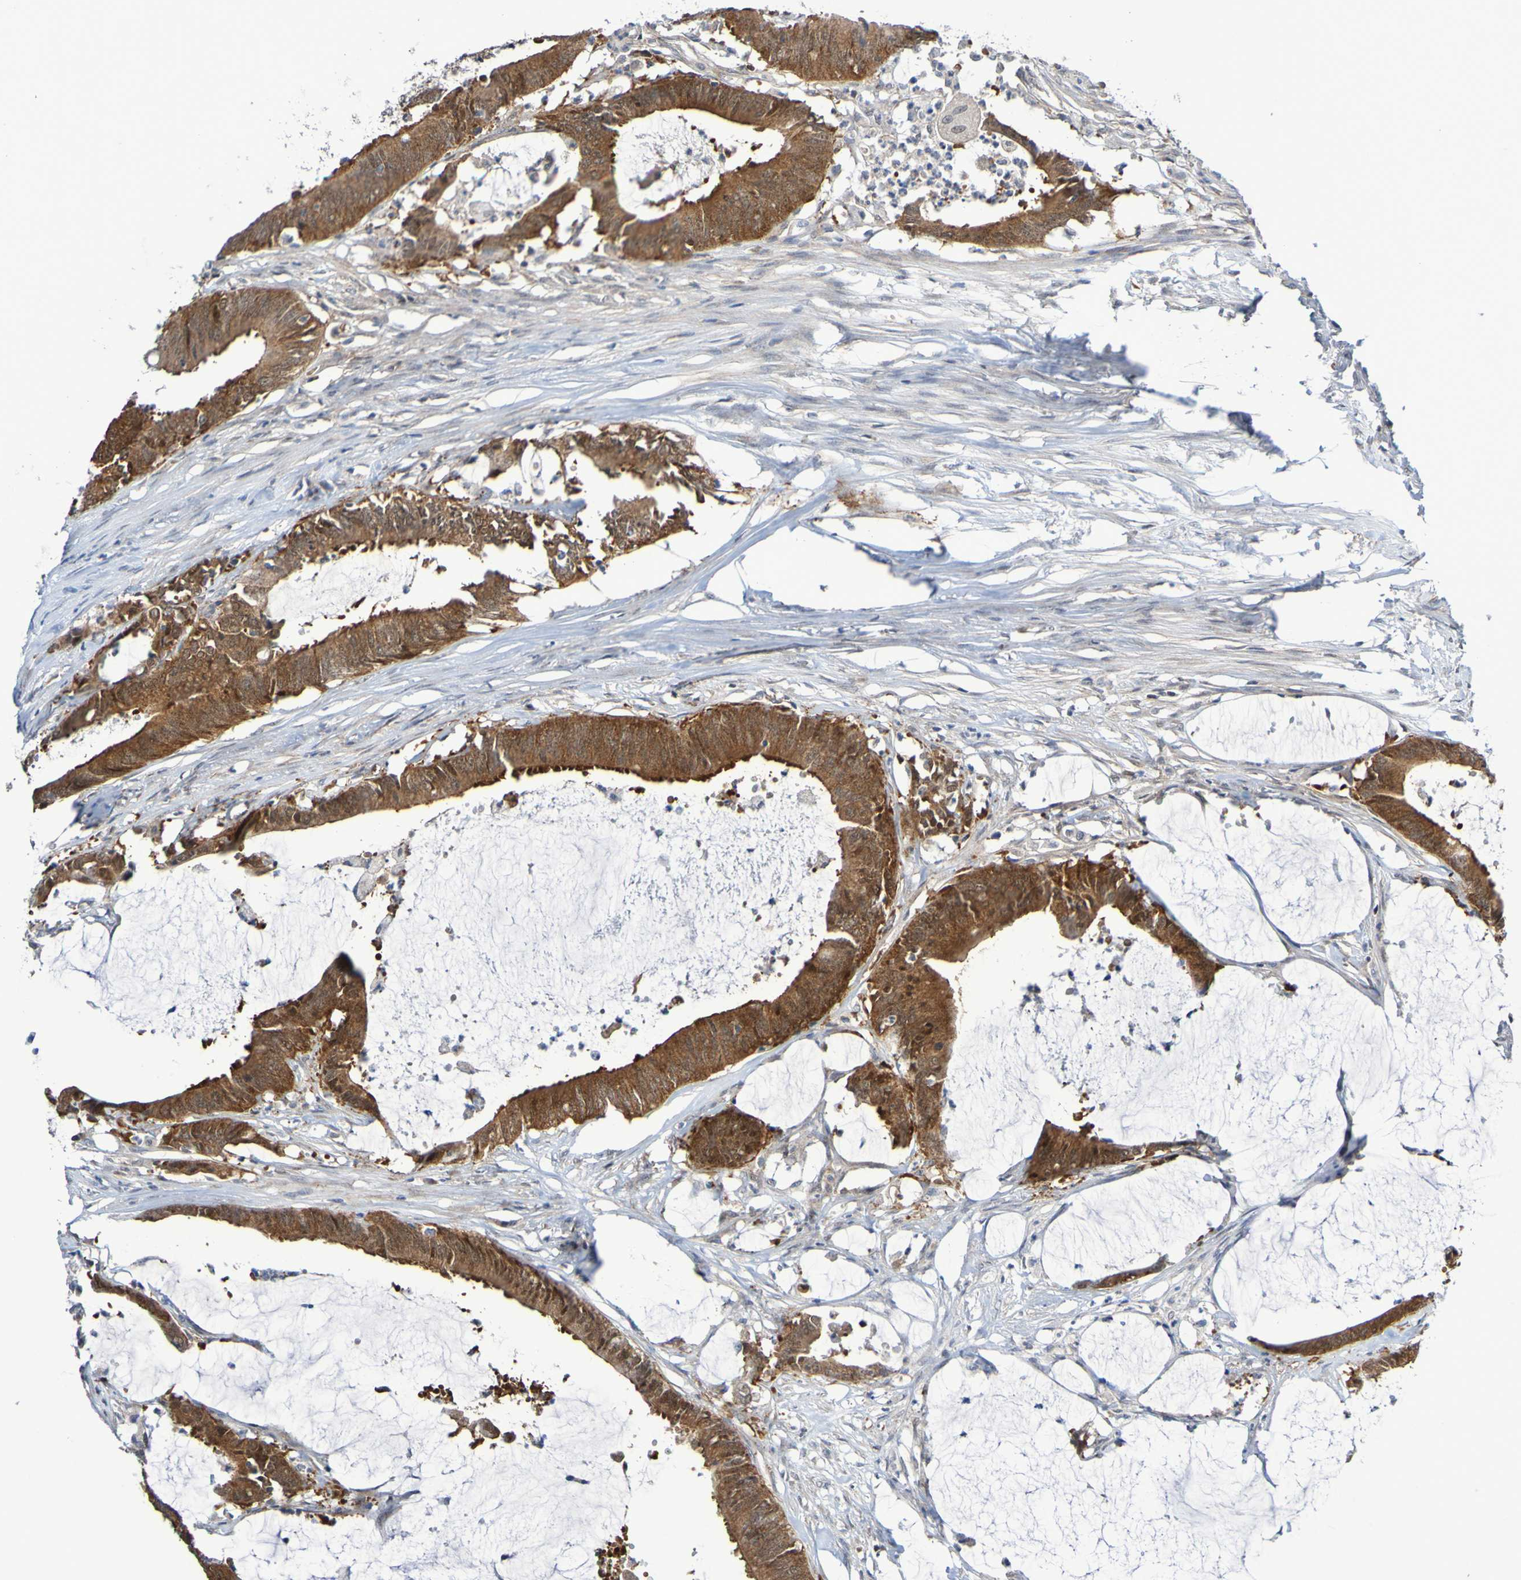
{"staining": {"intensity": "strong", "quantity": ">75%", "location": "cytoplasmic/membranous"}, "tissue": "colorectal cancer", "cell_type": "Tumor cells", "image_type": "cancer", "snomed": [{"axis": "morphology", "description": "Adenocarcinoma, NOS"}, {"axis": "topography", "description": "Rectum"}], "caption": "A high amount of strong cytoplasmic/membranous staining is seen in about >75% of tumor cells in colorectal cancer (adenocarcinoma) tissue. (Brightfield microscopy of DAB IHC at high magnification).", "gene": "ATIC", "patient": {"sex": "female", "age": 66}}